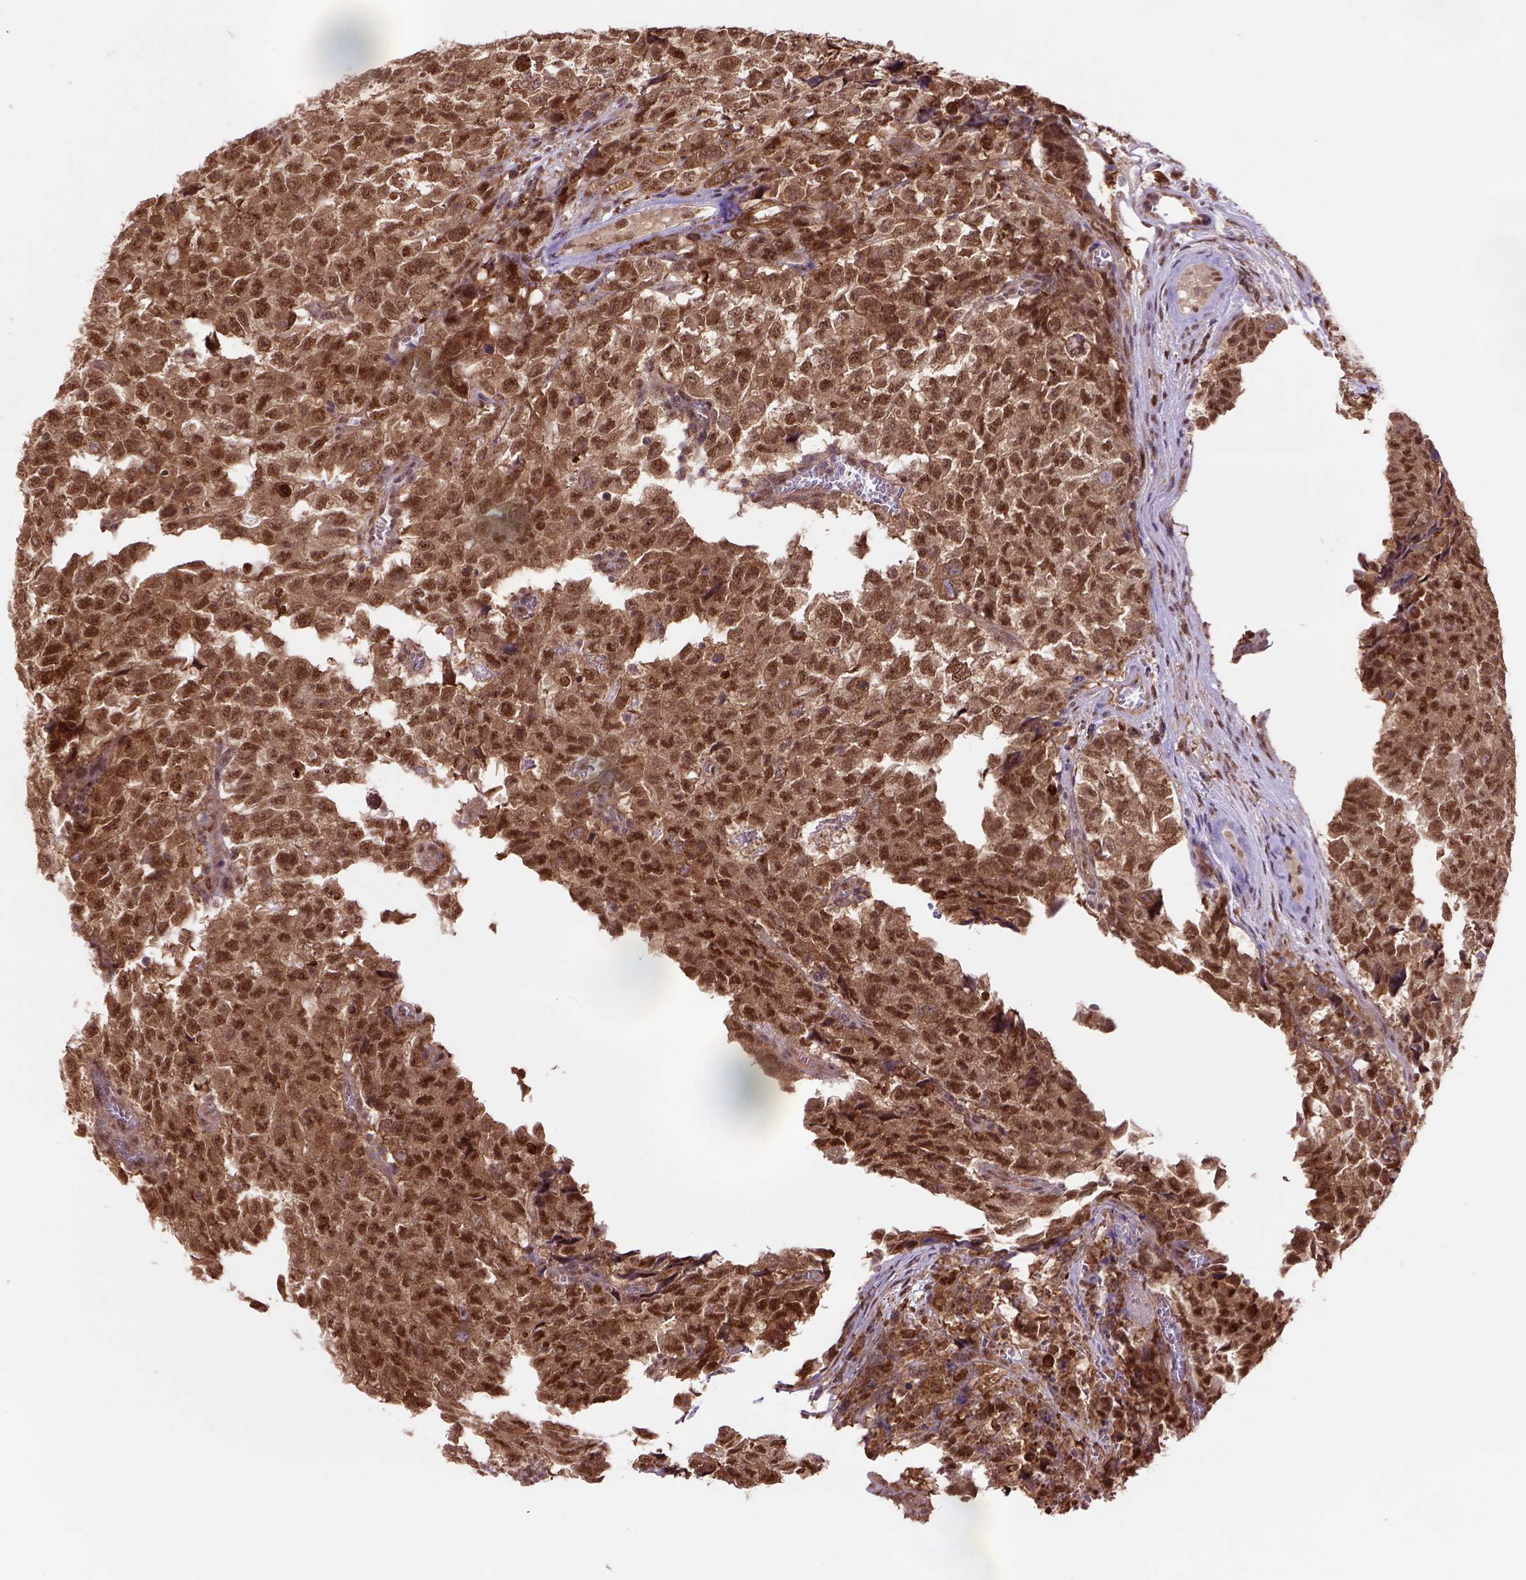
{"staining": {"intensity": "strong", "quantity": ">75%", "location": "cytoplasmic/membranous,nuclear"}, "tissue": "testis cancer", "cell_type": "Tumor cells", "image_type": "cancer", "snomed": [{"axis": "morphology", "description": "Carcinoma, Embryonal, NOS"}, {"axis": "topography", "description": "Testis"}], "caption": "Strong cytoplasmic/membranous and nuclear positivity for a protein is present in approximately >75% of tumor cells of testis cancer using immunohistochemistry.", "gene": "PSMC2", "patient": {"sex": "male", "age": 23}}